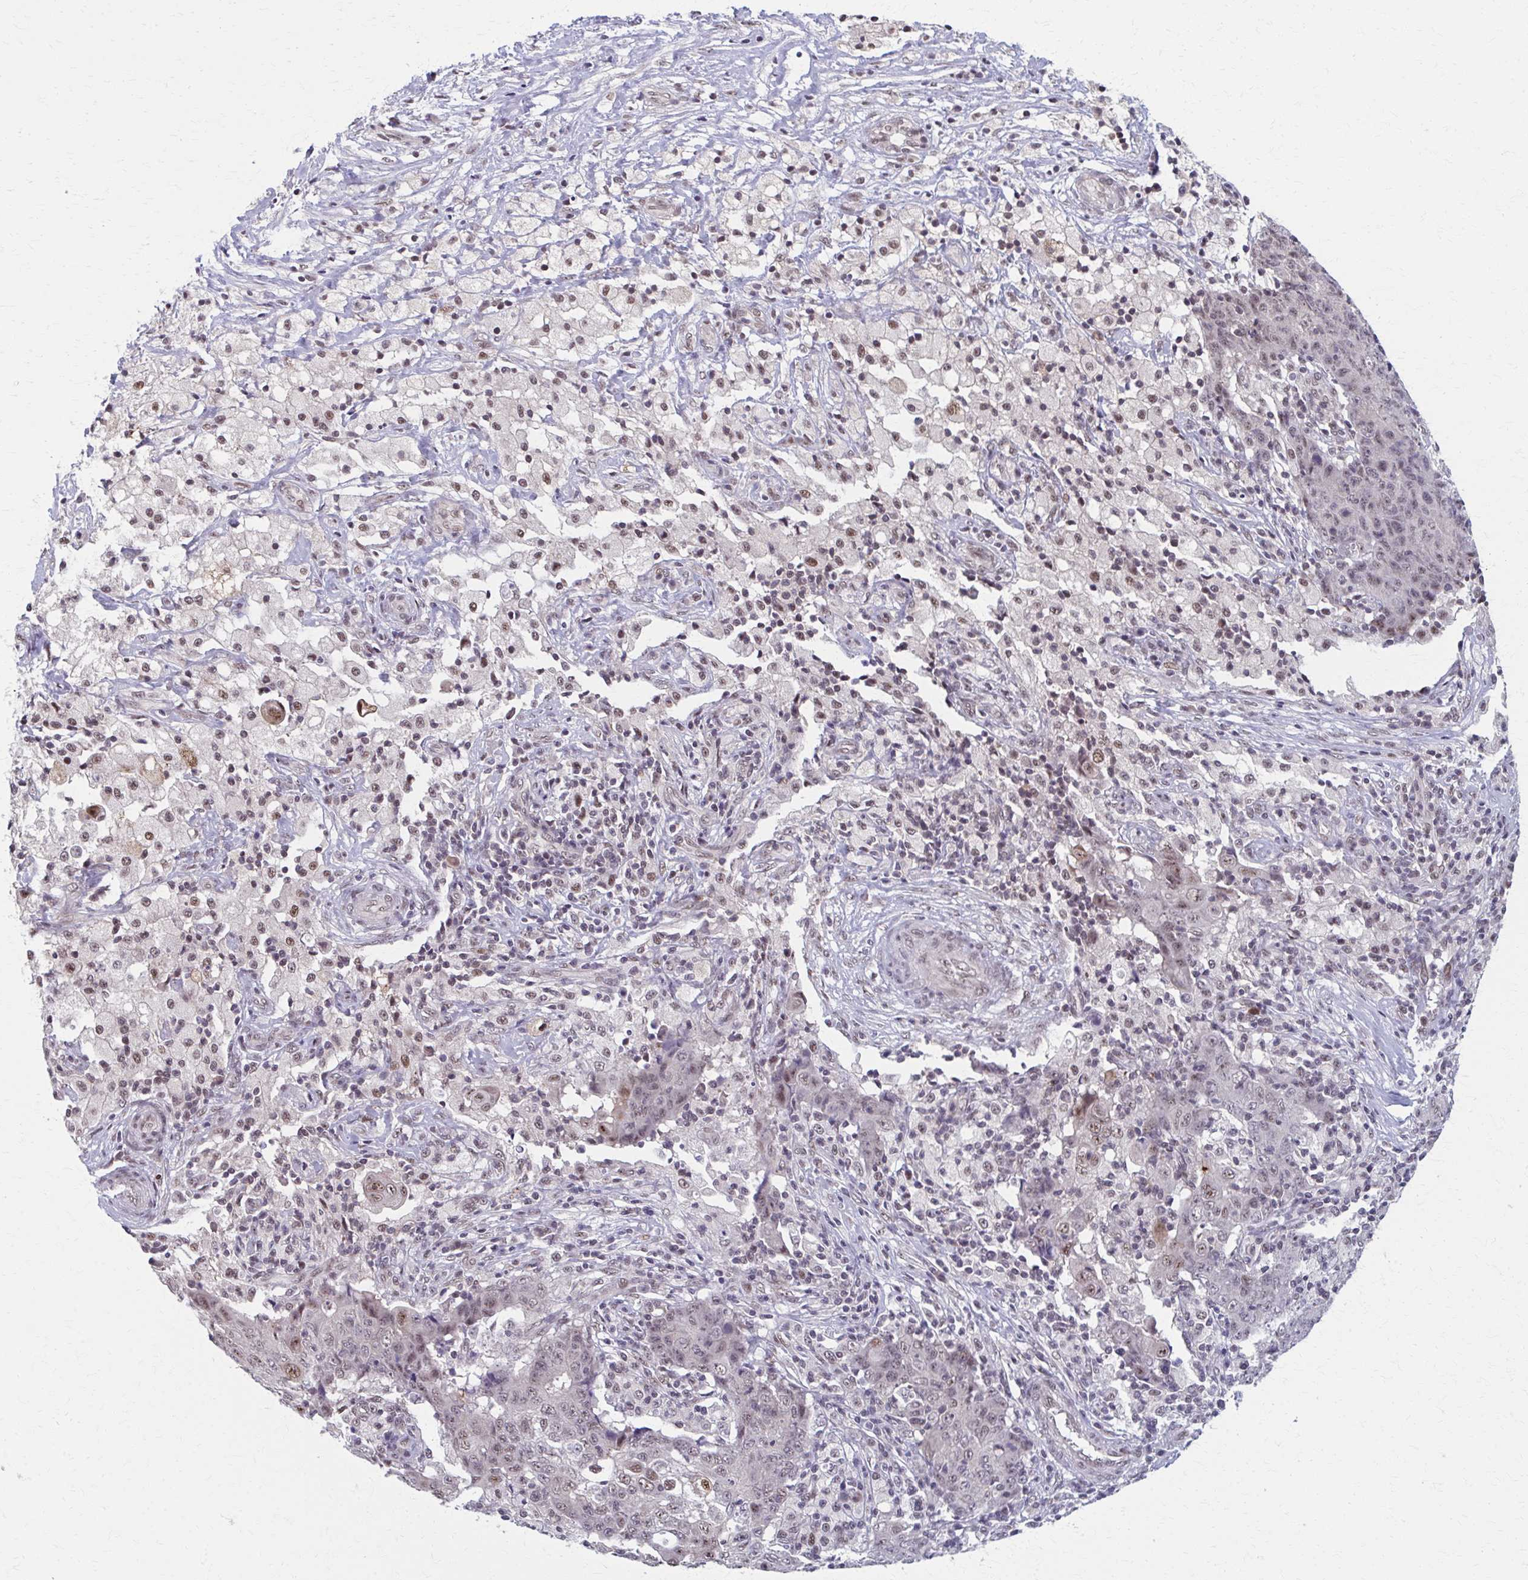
{"staining": {"intensity": "weak", "quantity": "25%-75%", "location": "nuclear"}, "tissue": "ovarian cancer", "cell_type": "Tumor cells", "image_type": "cancer", "snomed": [{"axis": "morphology", "description": "Carcinoma, endometroid"}, {"axis": "topography", "description": "Ovary"}], "caption": "Immunohistochemistry (IHC) of ovarian cancer (endometroid carcinoma) displays low levels of weak nuclear staining in about 25%-75% of tumor cells.", "gene": "SETBP1", "patient": {"sex": "female", "age": 42}}